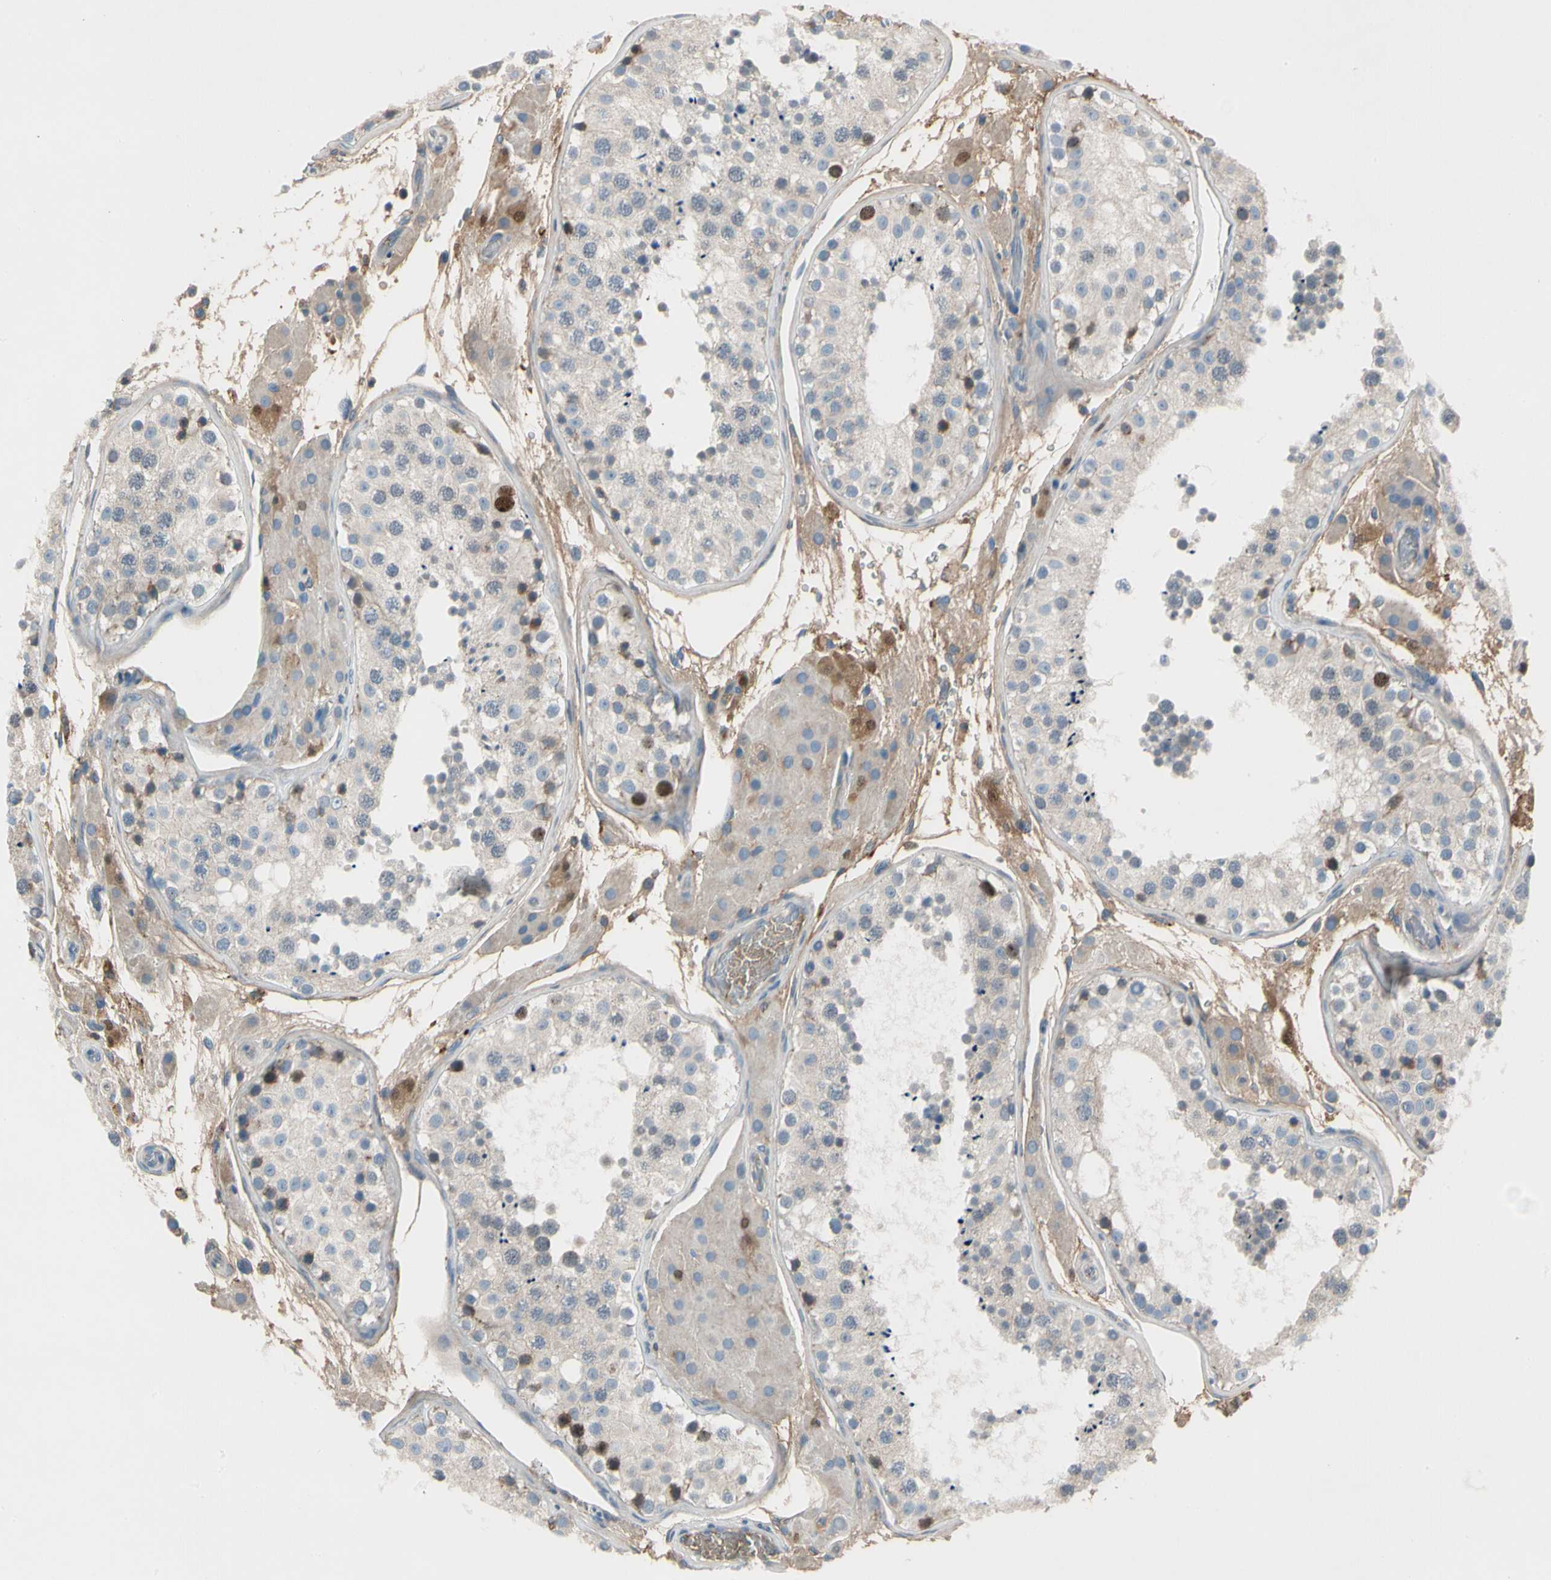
{"staining": {"intensity": "strong", "quantity": "<25%", "location": "nuclear"}, "tissue": "testis", "cell_type": "Cells in seminiferous ducts", "image_type": "normal", "snomed": [{"axis": "morphology", "description": "Normal tissue, NOS"}, {"axis": "topography", "description": "Testis"}, {"axis": "topography", "description": "Epididymis"}], "caption": "DAB immunohistochemical staining of benign human testis reveals strong nuclear protein expression in approximately <25% of cells in seminiferous ducts. The staining was performed using DAB (3,3'-diaminobenzidine) to visualize the protein expression in brown, while the nuclei were stained in blue with hematoxylin (Magnification: 20x).", "gene": "HJURP", "patient": {"sex": "male", "age": 26}}